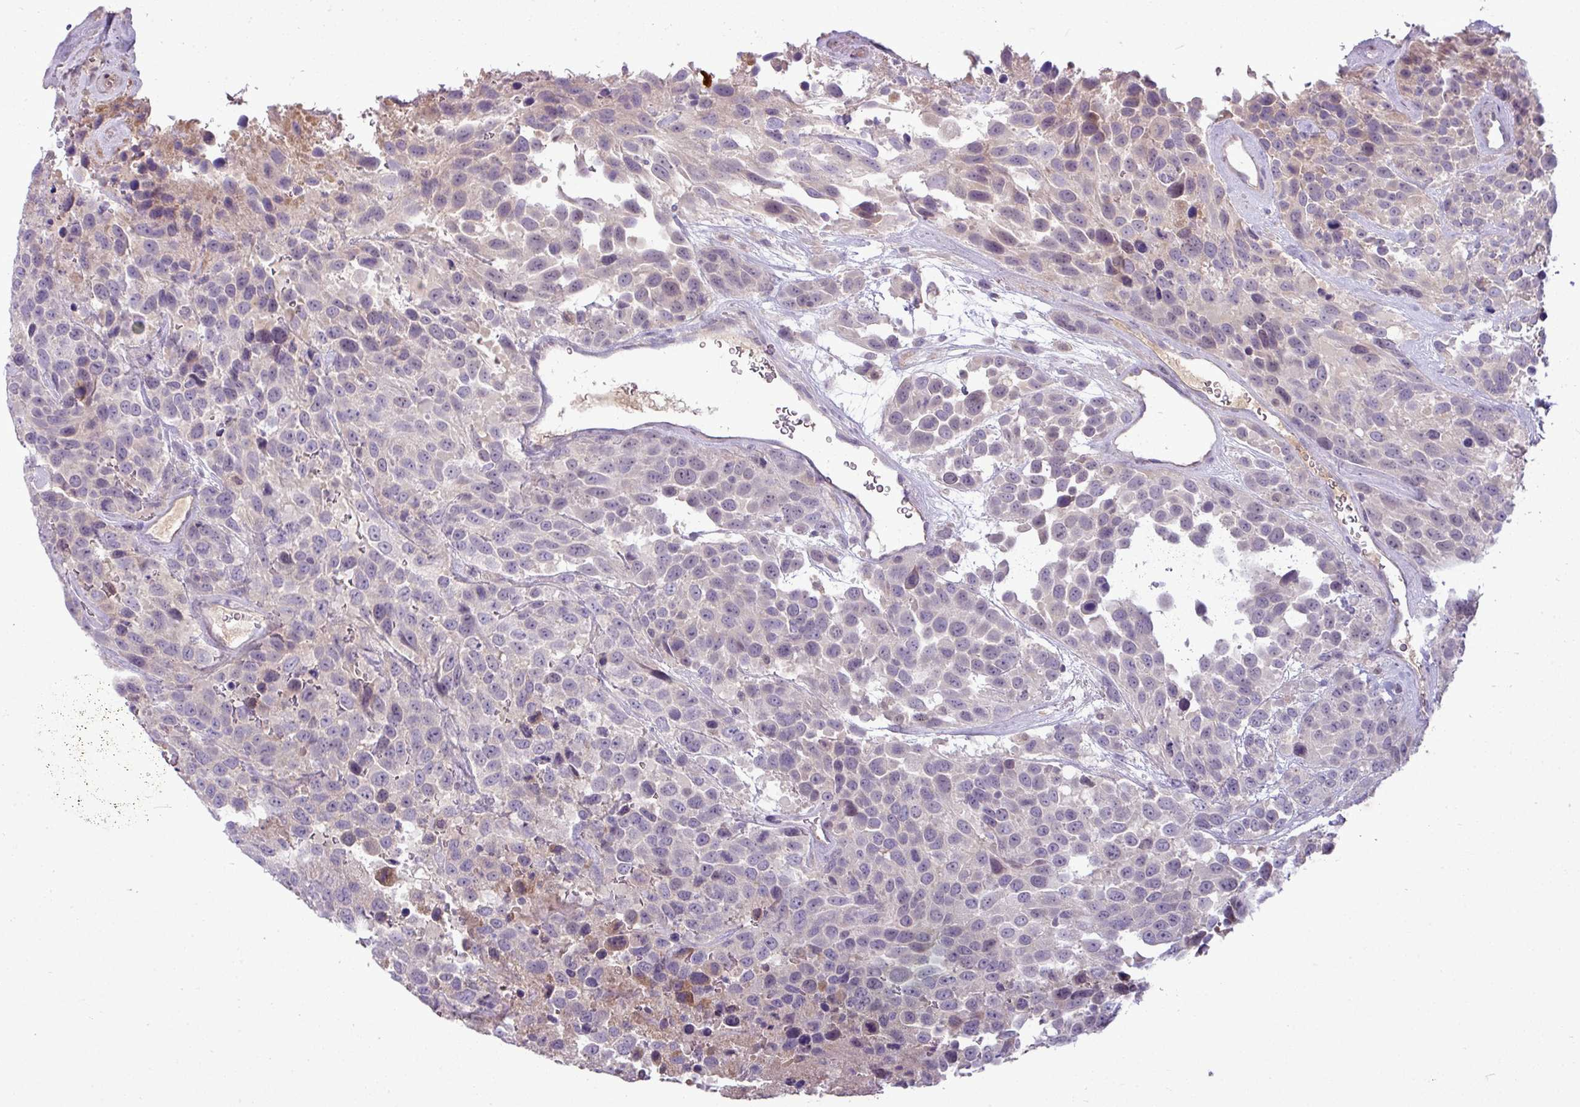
{"staining": {"intensity": "negative", "quantity": "none", "location": "none"}, "tissue": "urothelial cancer", "cell_type": "Tumor cells", "image_type": "cancer", "snomed": [{"axis": "morphology", "description": "Urothelial carcinoma, High grade"}, {"axis": "topography", "description": "Urinary bladder"}], "caption": "IHC of high-grade urothelial carcinoma demonstrates no positivity in tumor cells.", "gene": "APOM", "patient": {"sex": "female", "age": 70}}